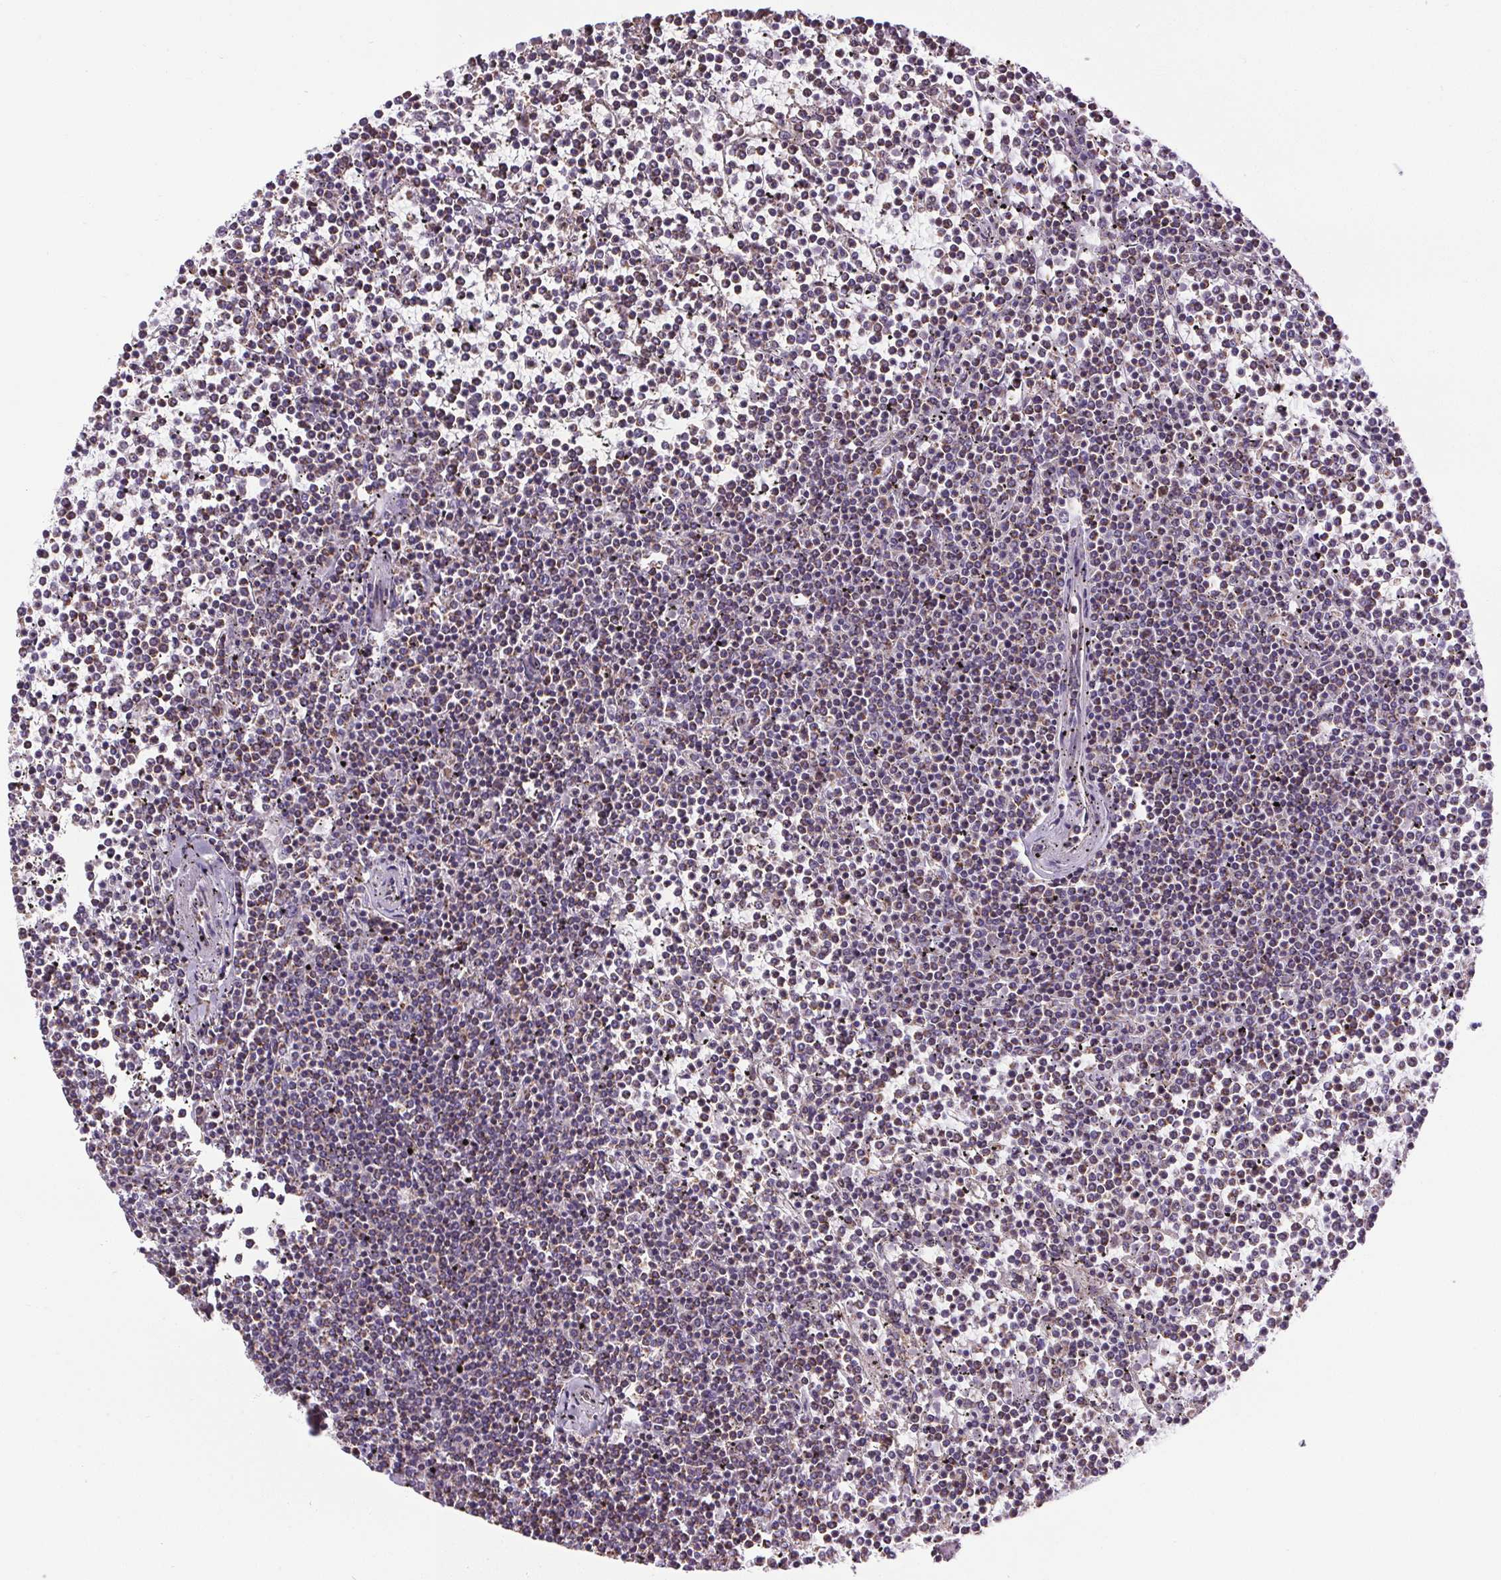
{"staining": {"intensity": "weak", "quantity": "25%-75%", "location": "cytoplasmic/membranous"}, "tissue": "lymphoma", "cell_type": "Tumor cells", "image_type": "cancer", "snomed": [{"axis": "morphology", "description": "Malignant lymphoma, non-Hodgkin's type, Low grade"}, {"axis": "topography", "description": "Spleen"}], "caption": "Protein positivity by IHC demonstrates weak cytoplasmic/membranous positivity in approximately 25%-75% of tumor cells in lymphoma.", "gene": "ZNF548", "patient": {"sex": "female", "age": 19}}